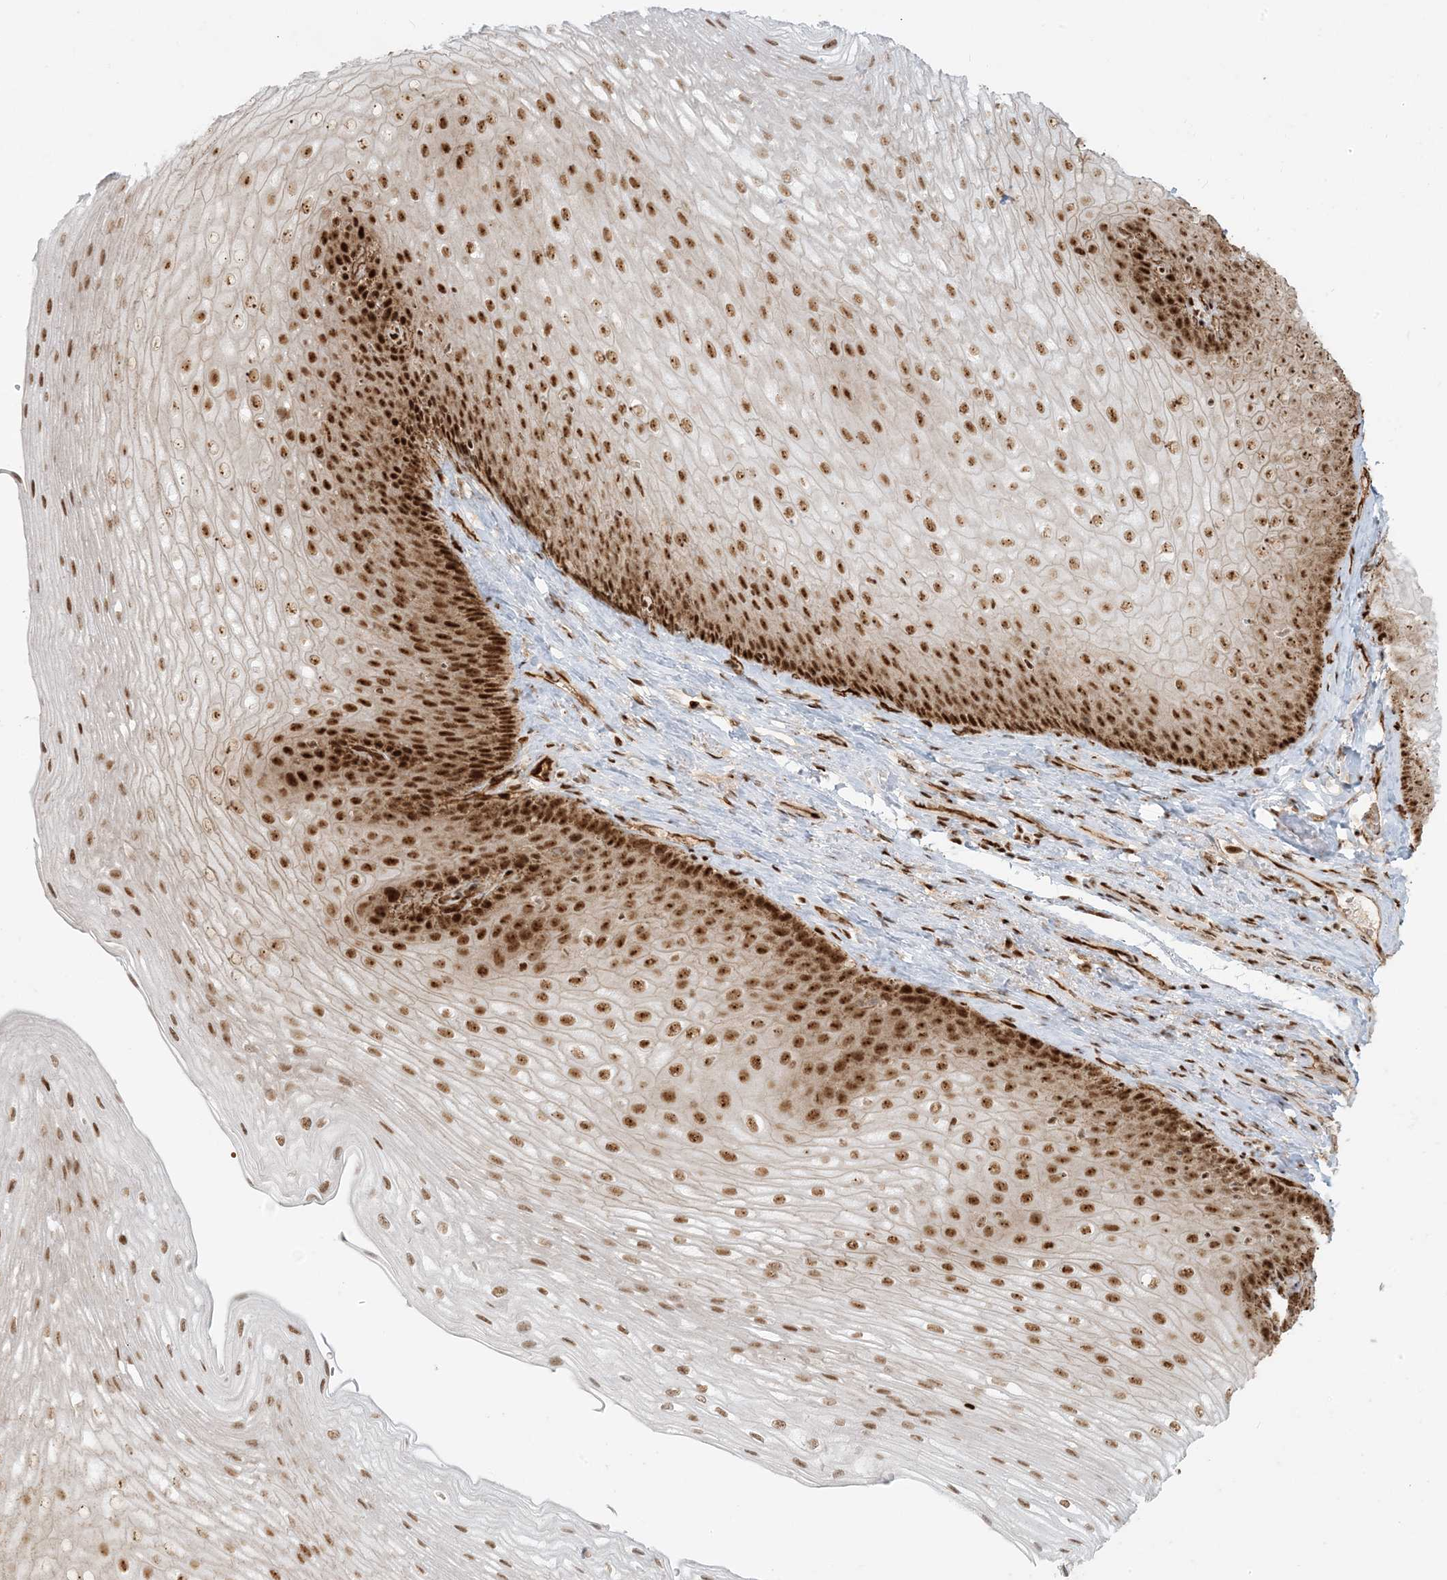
{"staining": {"intensity": "strong", "quantity": ">75%", "location": "nuclear"}, "tissue": "esophagus", "cell_type": "Squamous epithelial cells", "image_type": "normal", "snomed": [{"axis": "morphology", "description": "Normal tissue, NOS"}, {"axis": "topography", "description": "Esophagus"}], "caption": "This is a photomicrograph of immunohistochemistry (IHC) staining of benign esophagus, which shows strong staining in the nuclear of squamous epithelial cells.", "gene": "CKS1B", "patient": {"sex": "female", "age": 66}}